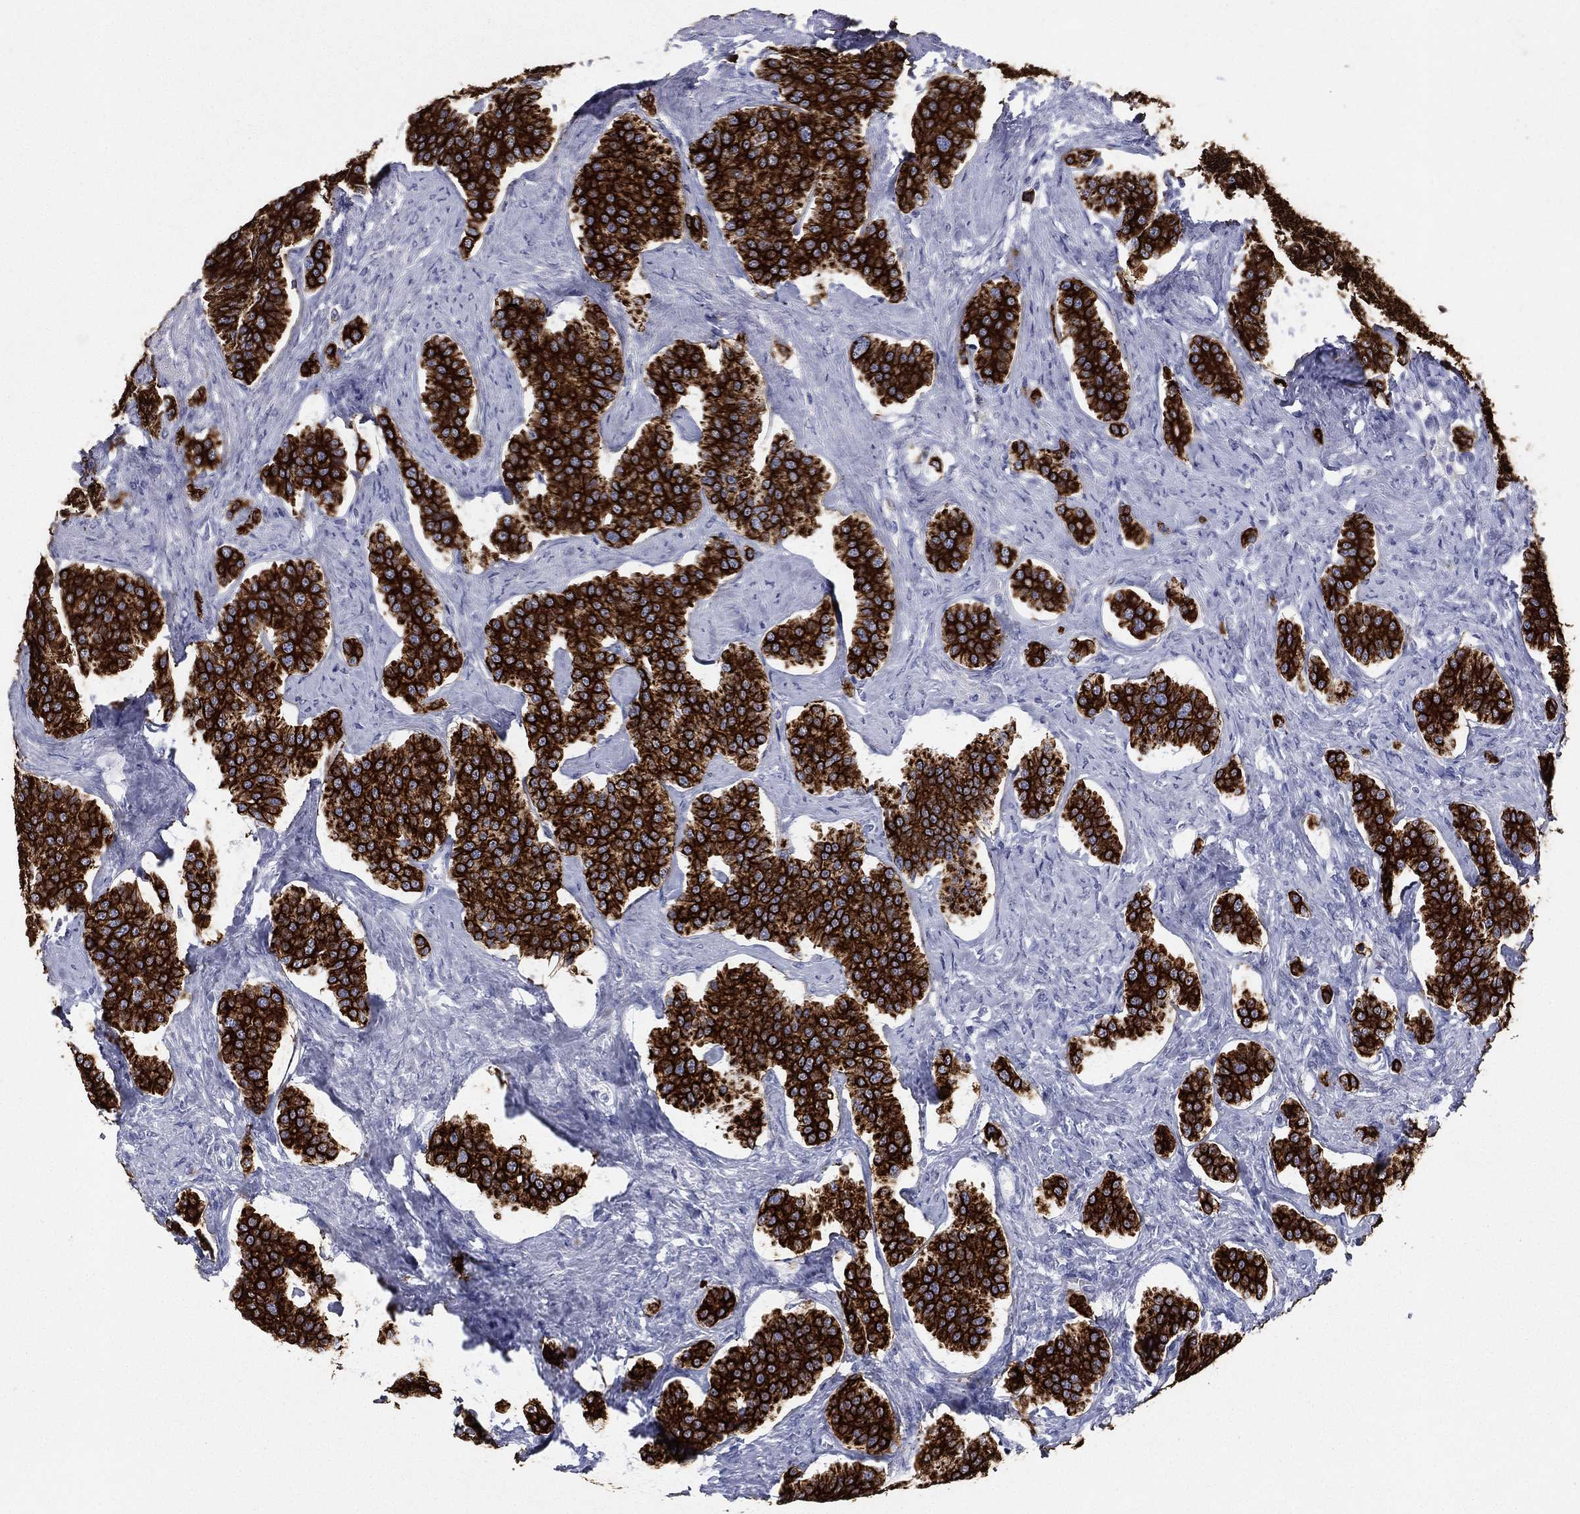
{"staining": {"intensity": "strong", "quantity": ">75%", "location": "cytoplasmic/membranous"}, "tissue": "carcinoid", "cell_type": "Tumor cells", "image_type": "cancer", "snomed": [{"axis": "morphology", "description": "Carcinoid, malignant, NOS"}, {"axis": "topography", "description": "Small intestine"}], "caption": "Immunohistochemistry (IHC) photomicrograph of neoplastic tissue: human carcinoid (malignant) stained using immunohistochemistry reveals high levels of strong protein expression localized specifically in the cytoplasmic/membranous of tumor cells, appearing as a cytoplasmic/membranous brown color.", "gene": "KRT7", "patient": {"sex": "female", "age": 58}}